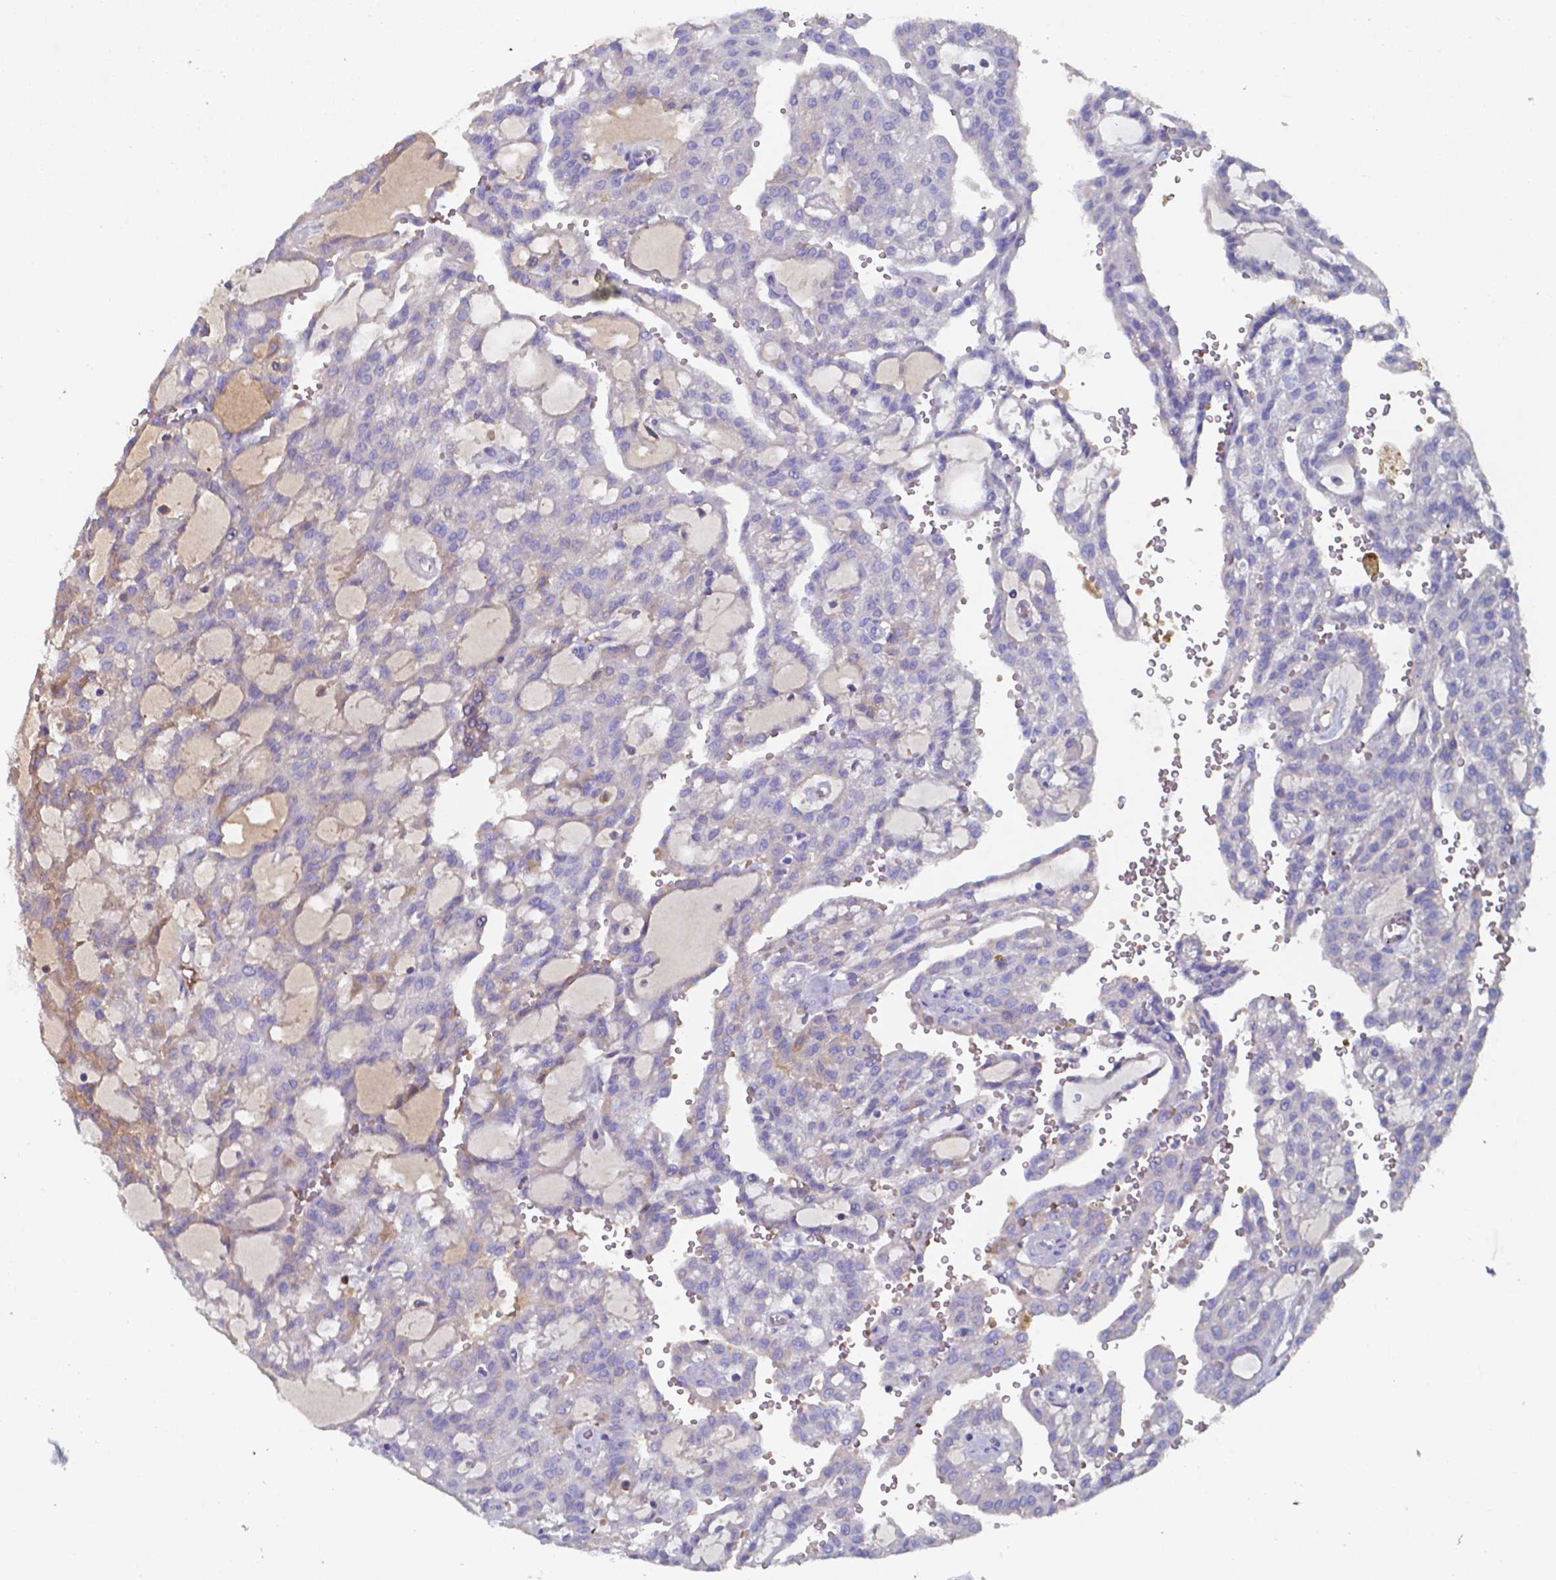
{"staining": {"intensity": "negative", "quantity": "none", "location": "none"}, "tissue": "renal cancer", "cell_type": "Tumor cells", "image_type": "cancer", "snomed": [{"axis": "morphology", "description": "Adenocarcinoma, NOS"}, {"axis": "topography", "description": "Kidney"}], "caption": "Tumor cells show no significant protein expression in renal cancer. Brightfield microscopy of immunohistochemistry stained with DAB (brown) and hematoxylin (blue), captured at high magnification.", "gene": "BTBD17", "patient": {"sex": "male", "age": 63}}